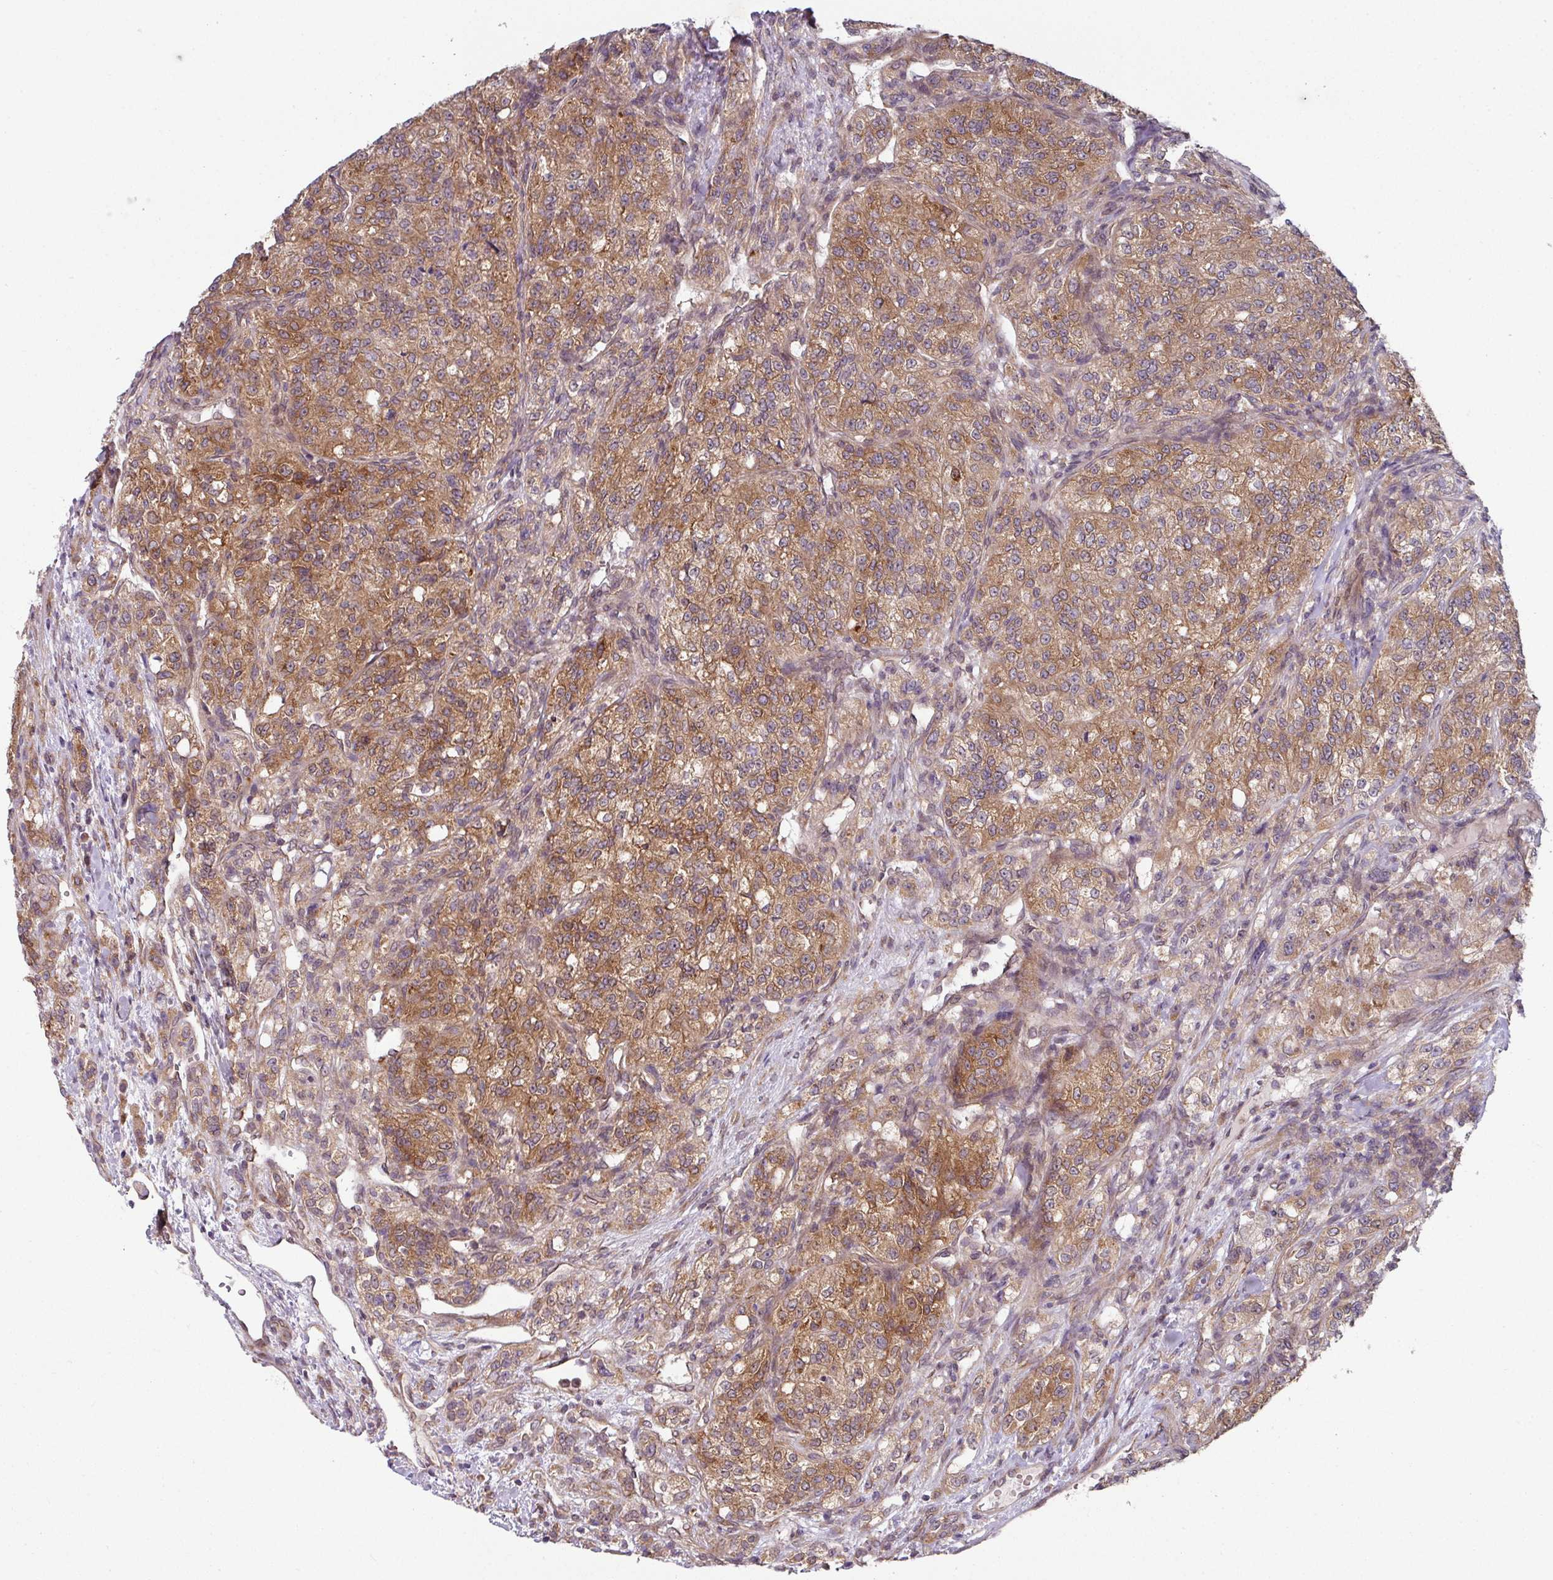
{"staining": {"intensity": "moderate", "quantity": ">75%", "location": "cytoplasmic/membranous"}, "tissue": "renal cancer", "cell_type": "Tumor cells", "image_type": "cancer", "snomed": [{"axis": "morphology", "description": "Adenocarcinoma, NOS"}, {"axis": "topography", "description": "Kidney"}], "caption": "An image of renal adenocarcinoma stained for a protein shows moderate cytoplasmic/membranous brown staining in tumor cells.", "gene": "CAMLG", "patient": {"sex": "female", "age": 63}}